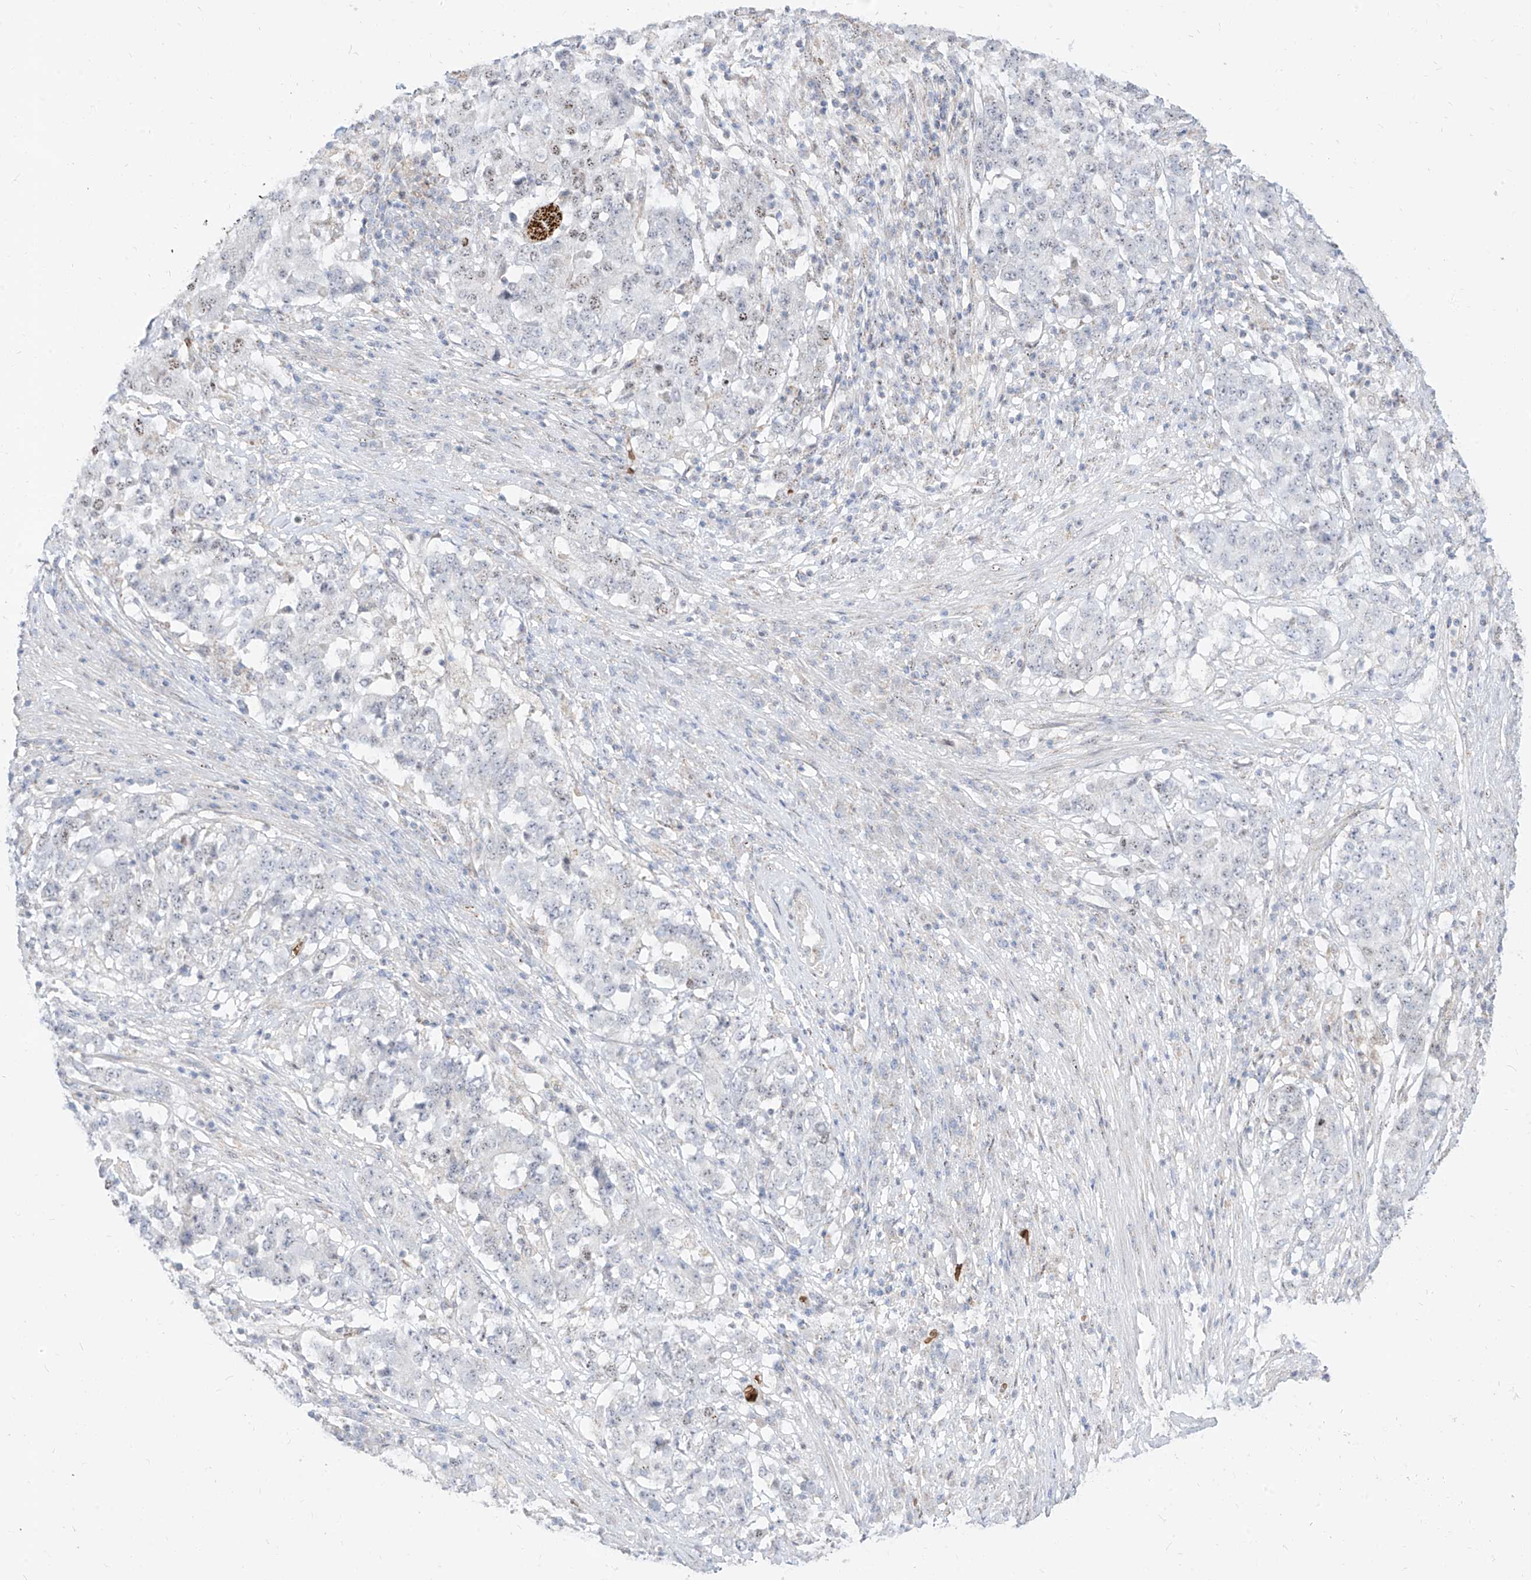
{"staining": {"intensity": "negative", "quantity": "none", "location": "none"}, "tissue": "stomach cancer", "cell_type": "Tumor cells", "image_type": "cancer", "snomed": [{"axis": "morphology", "description": "Adenocarcinoma, NOS"}, {"axis": "topography", "description": "Stomach"}], "caption": "Tumor cells are negative for protein expression in human stomach cancer. (DAB immunohistochemistry with hematoxylin counter stain).", "gene": "ARHGEF40", "patient": {"sex": "male", "age": 59}}